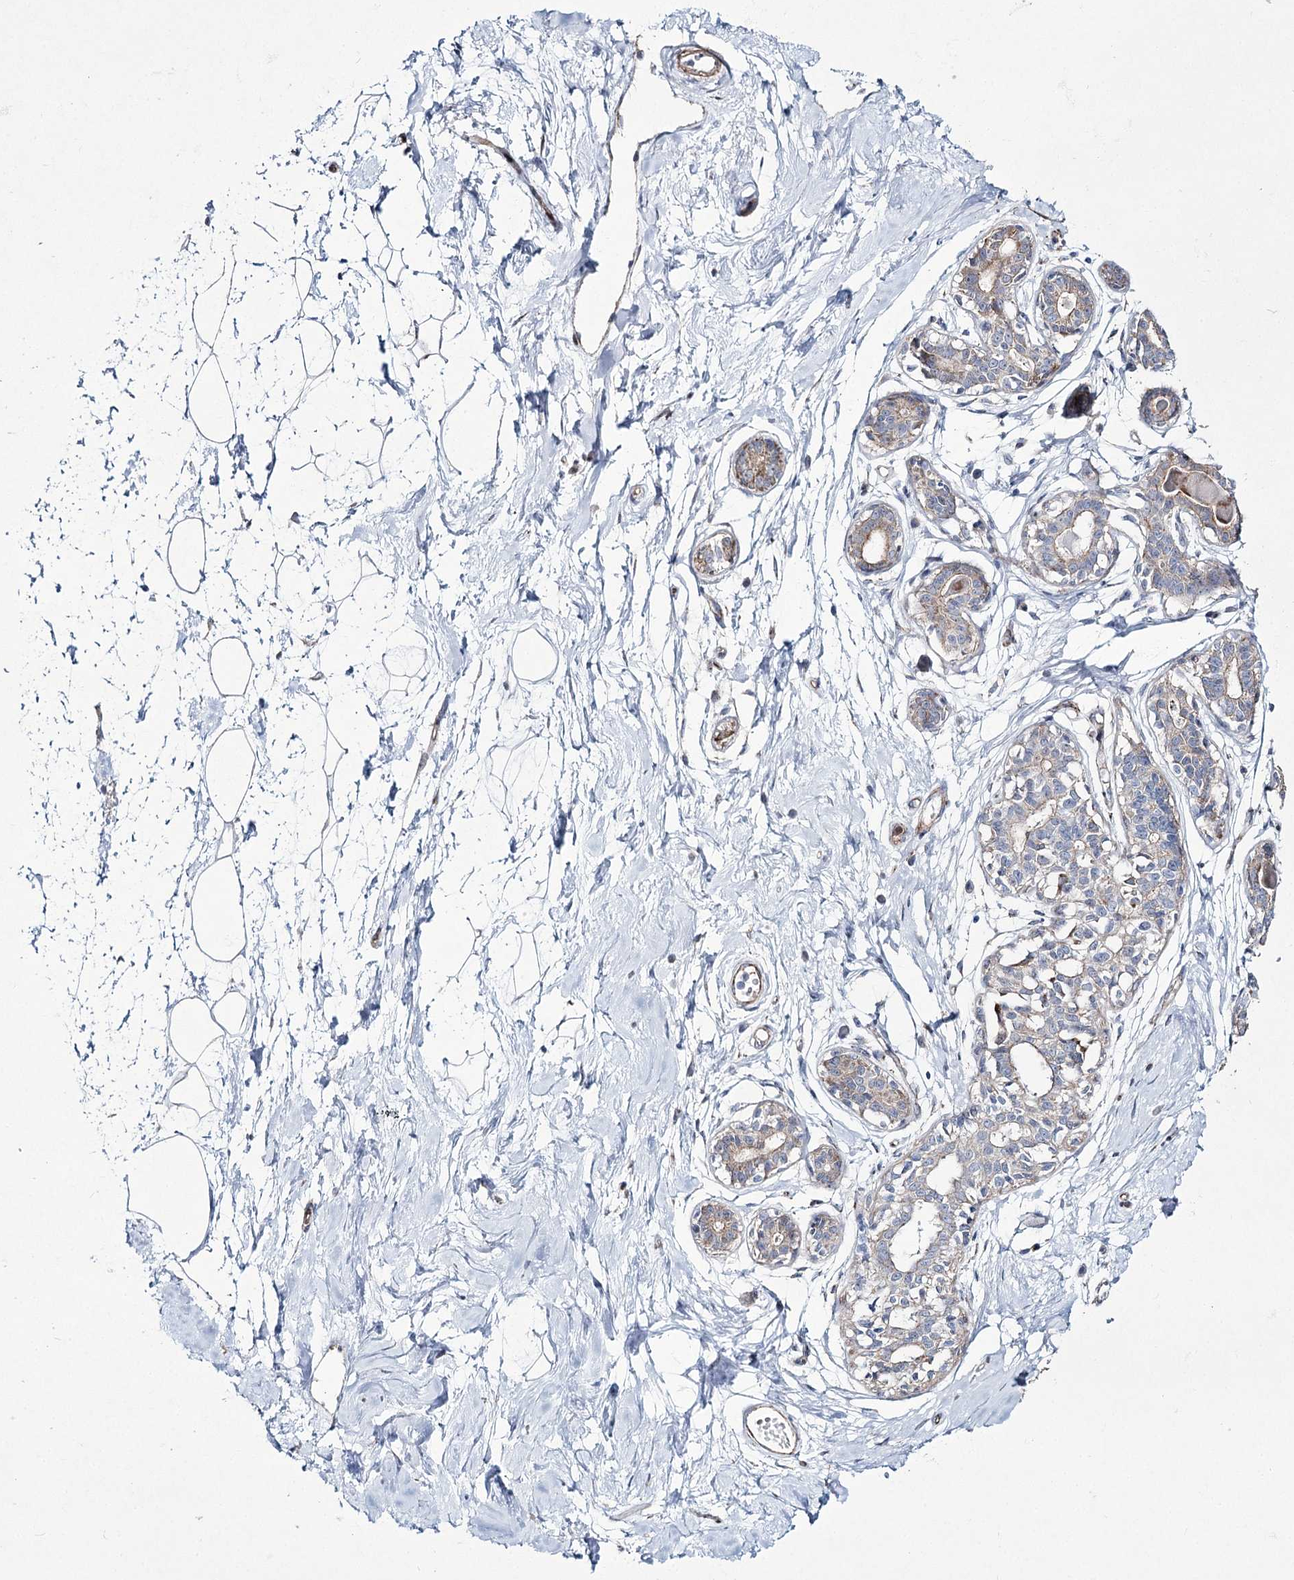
{"staining": {"intensity": "negative", "quantity": "none", "location": "none"}, "tissue": "breast", "cell_type": "Adipocytes", "image_type": "normal", "snomed": [{"axis": "morphology", "description": "Normal tissue, NOS"}, {"axis": "topography", "description": "Breast"}], "caption": "DAB immunohistochemical staining of unremarkable human breast reveals no significant positivity in adipocytes. Brightfield microscopy of IHC stained with DAB (brown) and hematoxylin (blue), captured at high magnification.", "gene": "ME3", "patient": {"sex": "female", "age": 45}}